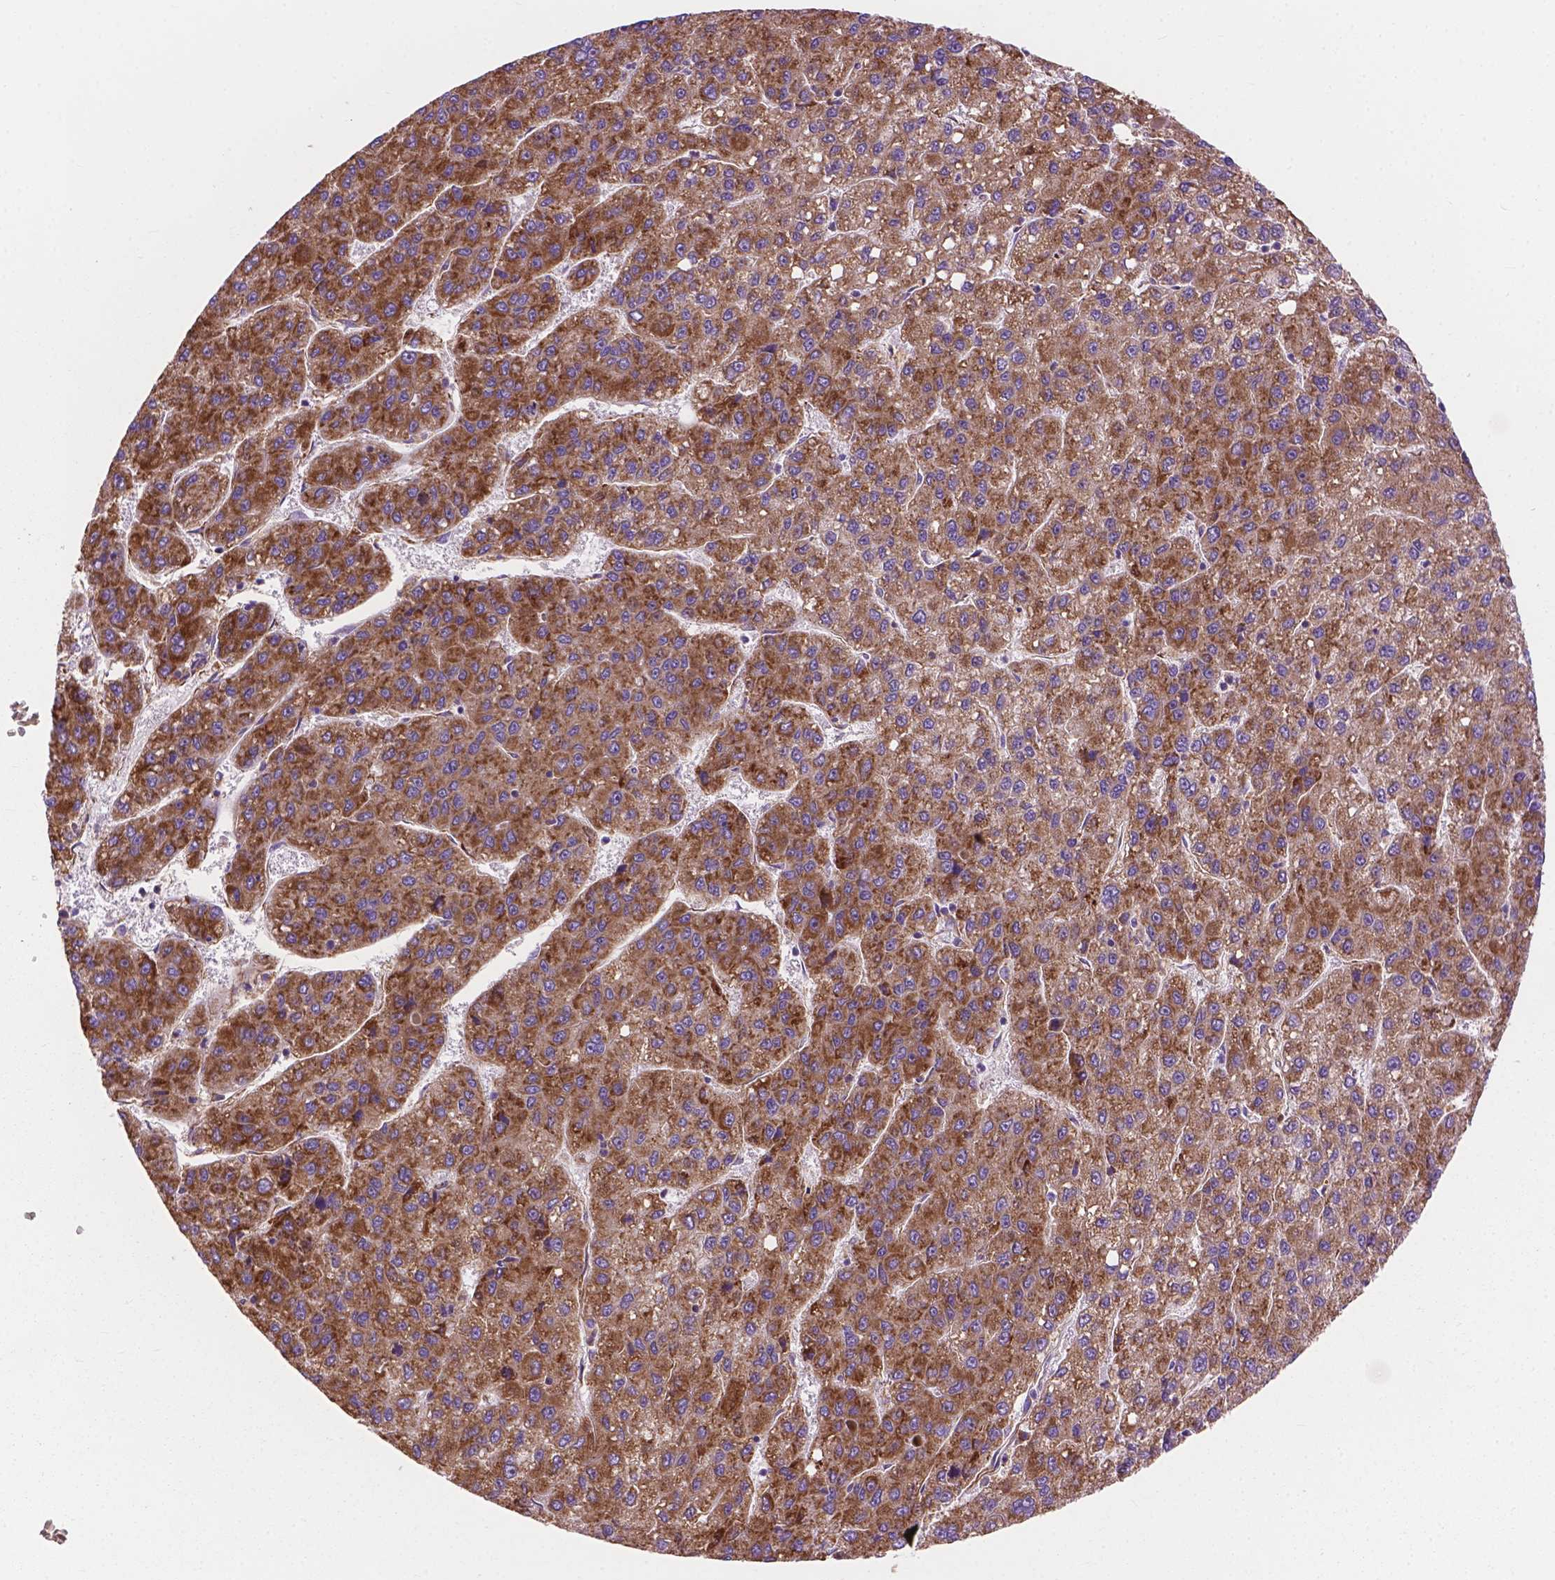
{"staining": {"intensity": "moderate", "quantity": ">75%", "location": "cytoplasmic/membranous"}, "tissue": "liver cancer", "cell_type": "Tumor cells", "image_type": "cancer", "snomed": [{"axis": "morphology", "description": "Carcinoma, Hepatocellular, NOS"}, {"axis": "topography", "description": "Liver"}], "caption": "Liver cancer (hepatocellular carcinoma) tissue demonstrates moderate cytoplasmic/membranous expression in about >75% of tumor cells The staining is performed using DAB brown chromogen to label protein expression. The nuclei are counter-stained blue using hematoxylin.", "gene": "RPL37A", "patient": {"sex": "female", "age": 82}}